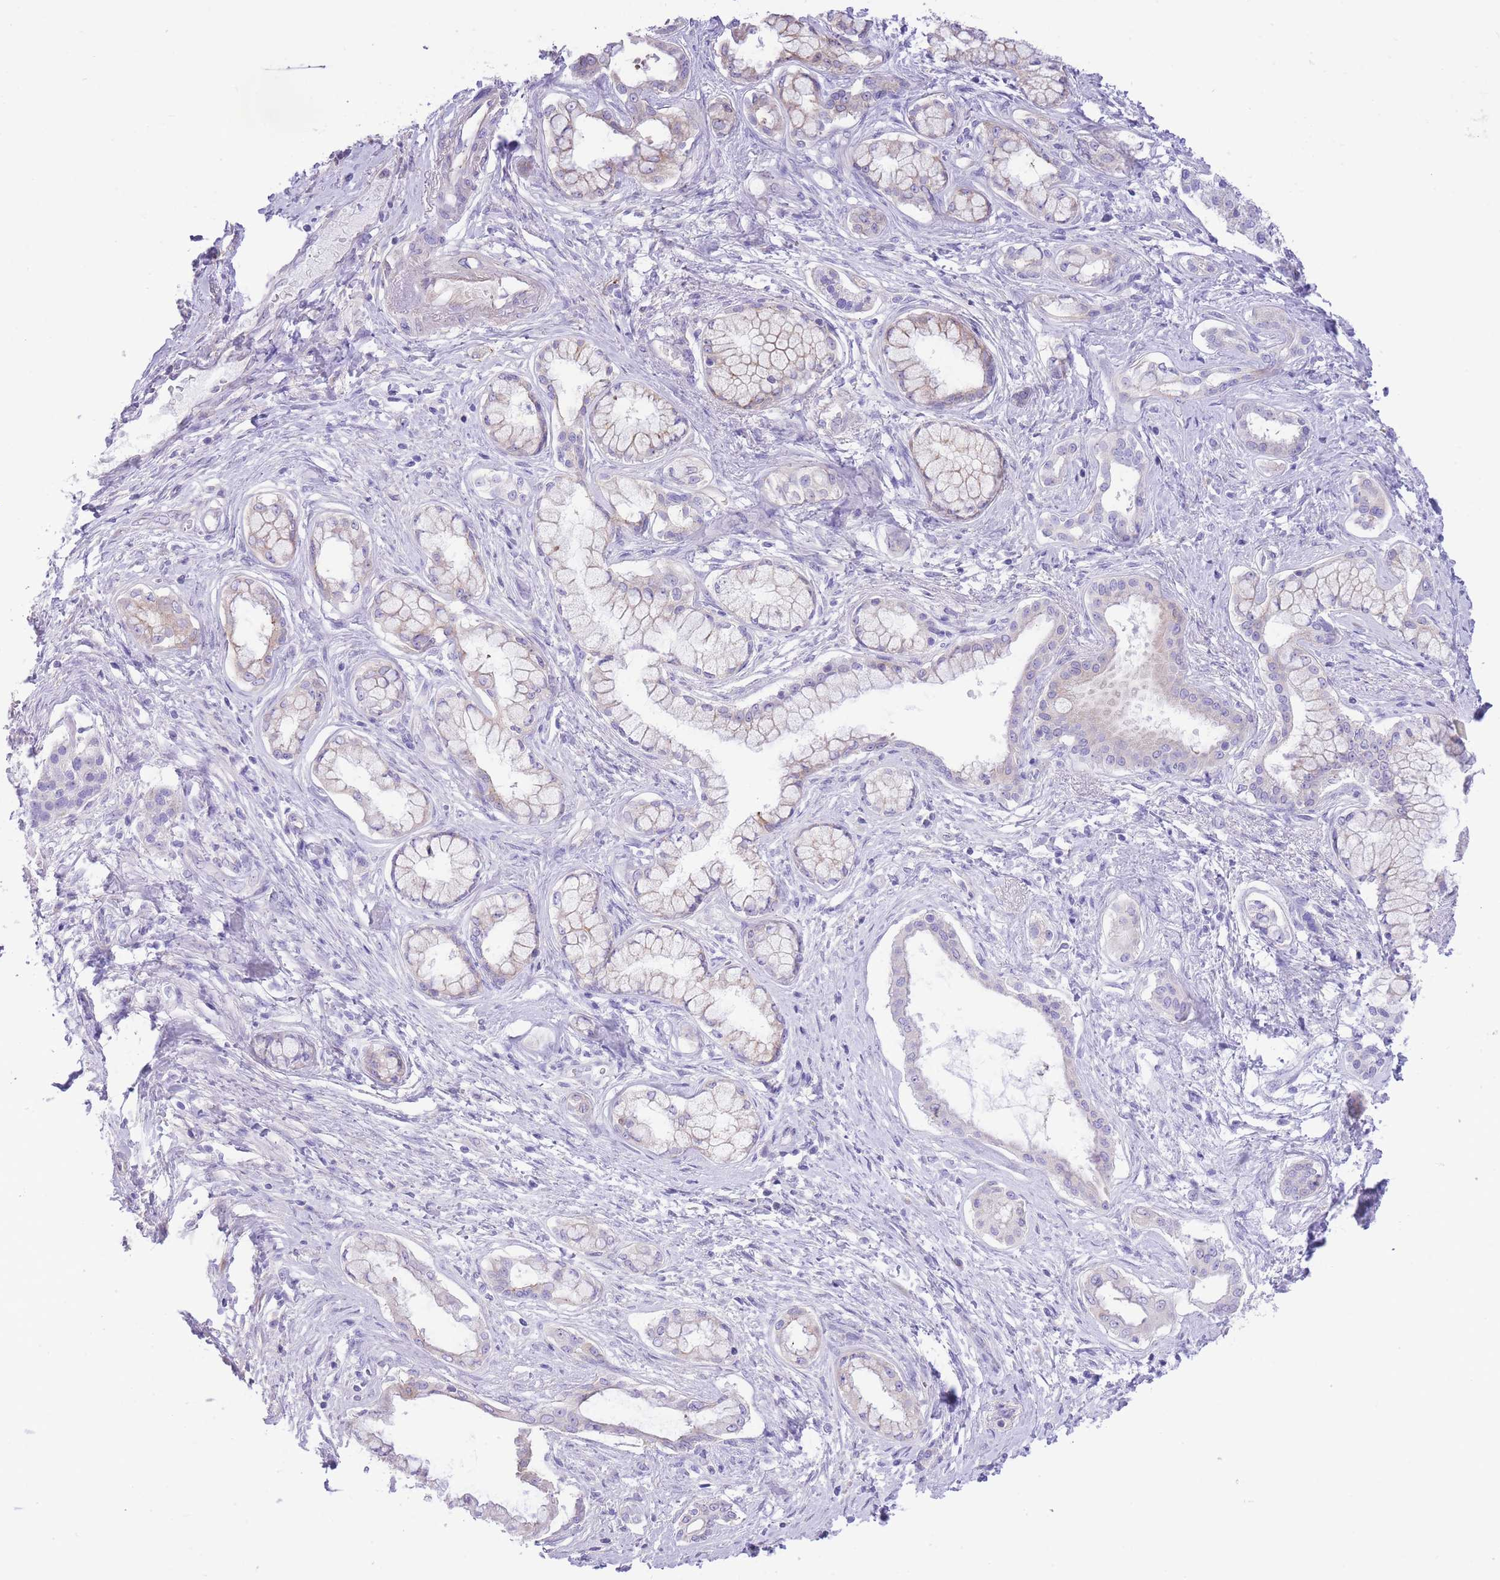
{"staining": {"intensity": "negative", "quantity": "none", "location": "none"}, "tissue": "pancreatic cancer", "cell_type": "Tumor cells", "image_type": "cancer", "snomed": [{"axis": "morphology", "description": "Adenocarcinoma, NOS"}, {"axis": "topography", "description": "Pancreas"}], "caption": "The immunohistochemistry image has no significant expression in tumor cells of pancreatic adenocarcinoma tissue.", "gene": "RHOU", "patient": {"sex": "male", "age": 70}}